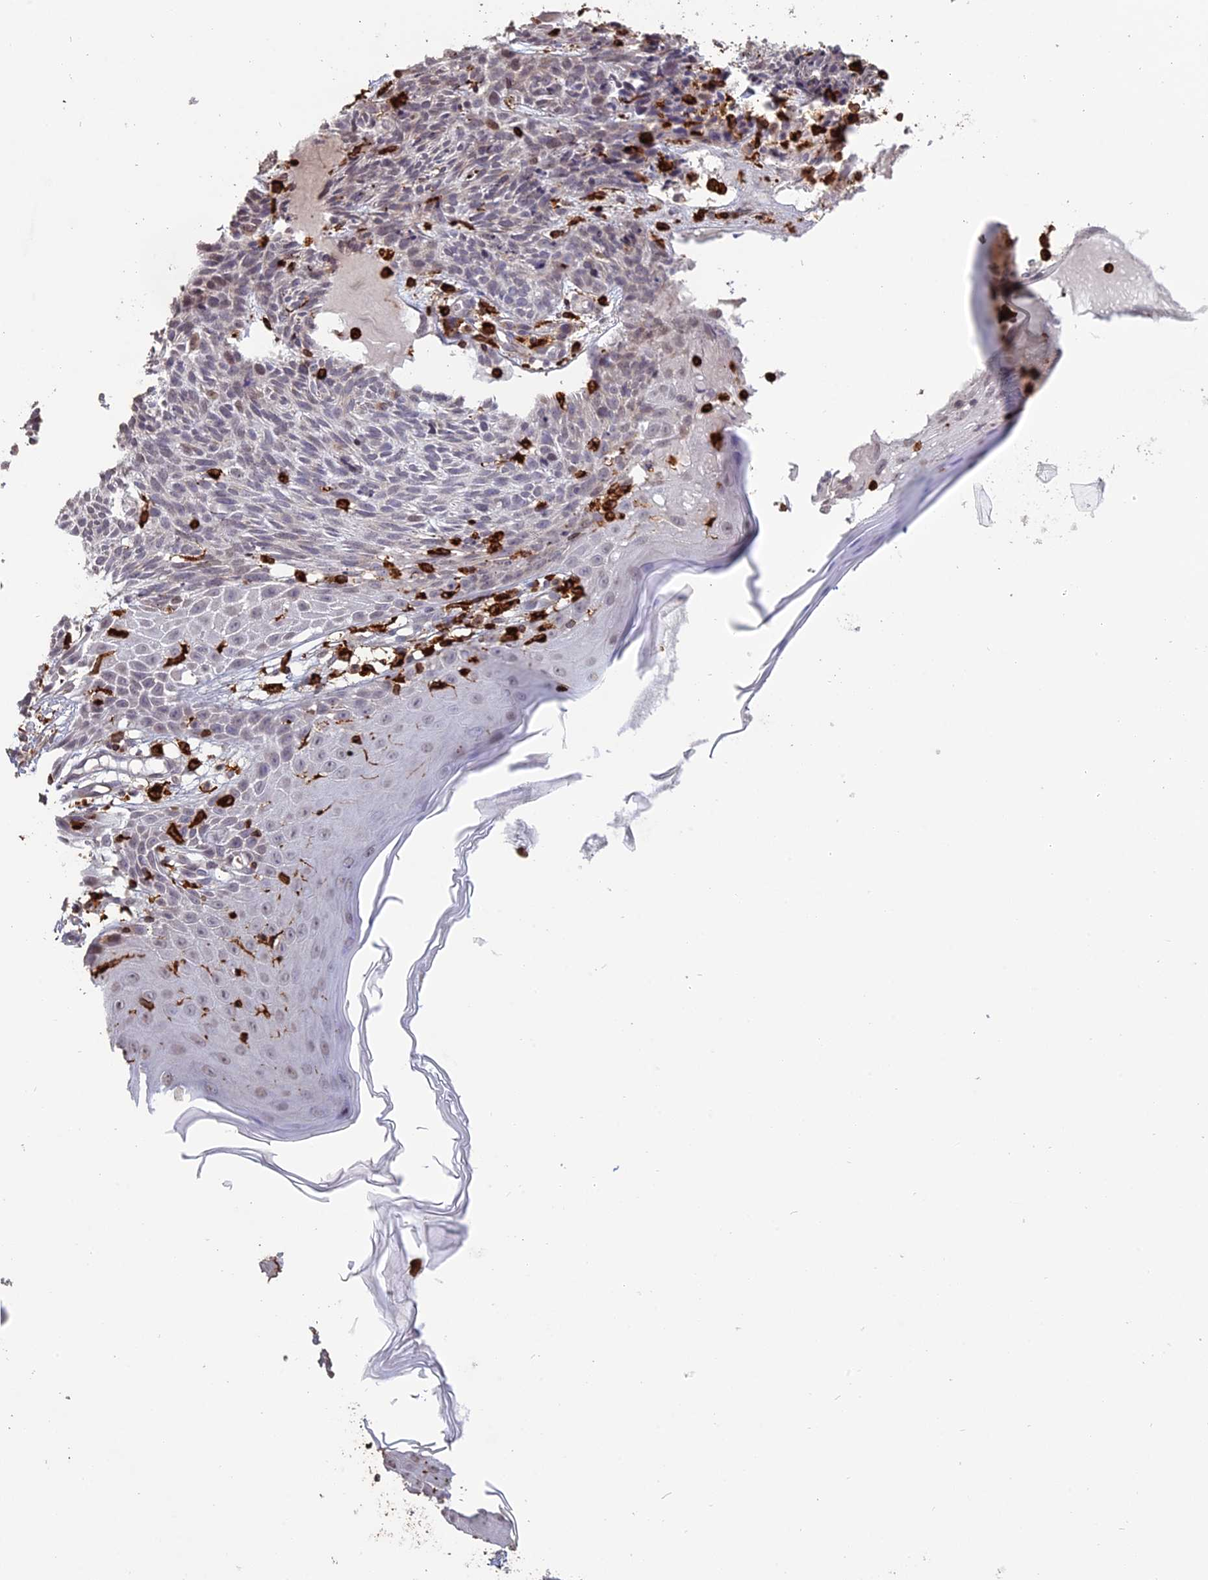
{"staining": {"intensity": "negative", "quantity": "none", "location": "none"}, "tissue": "skin cancer", "cell_type": "Tumor cells", "image_type": "cancer", "snomed": [{"axis": "morphology", "description": "Basal cell carcinoma"}, {"axis": "topography", "description": "Skin"}], "caption": "Image shows no significant protein expression in tumor cells of skin cancer. (Brightfield microscopy of DAB IHC at high magnification).", "gene": "APOBR", "patient": {"sex": "female", "age": 66}}